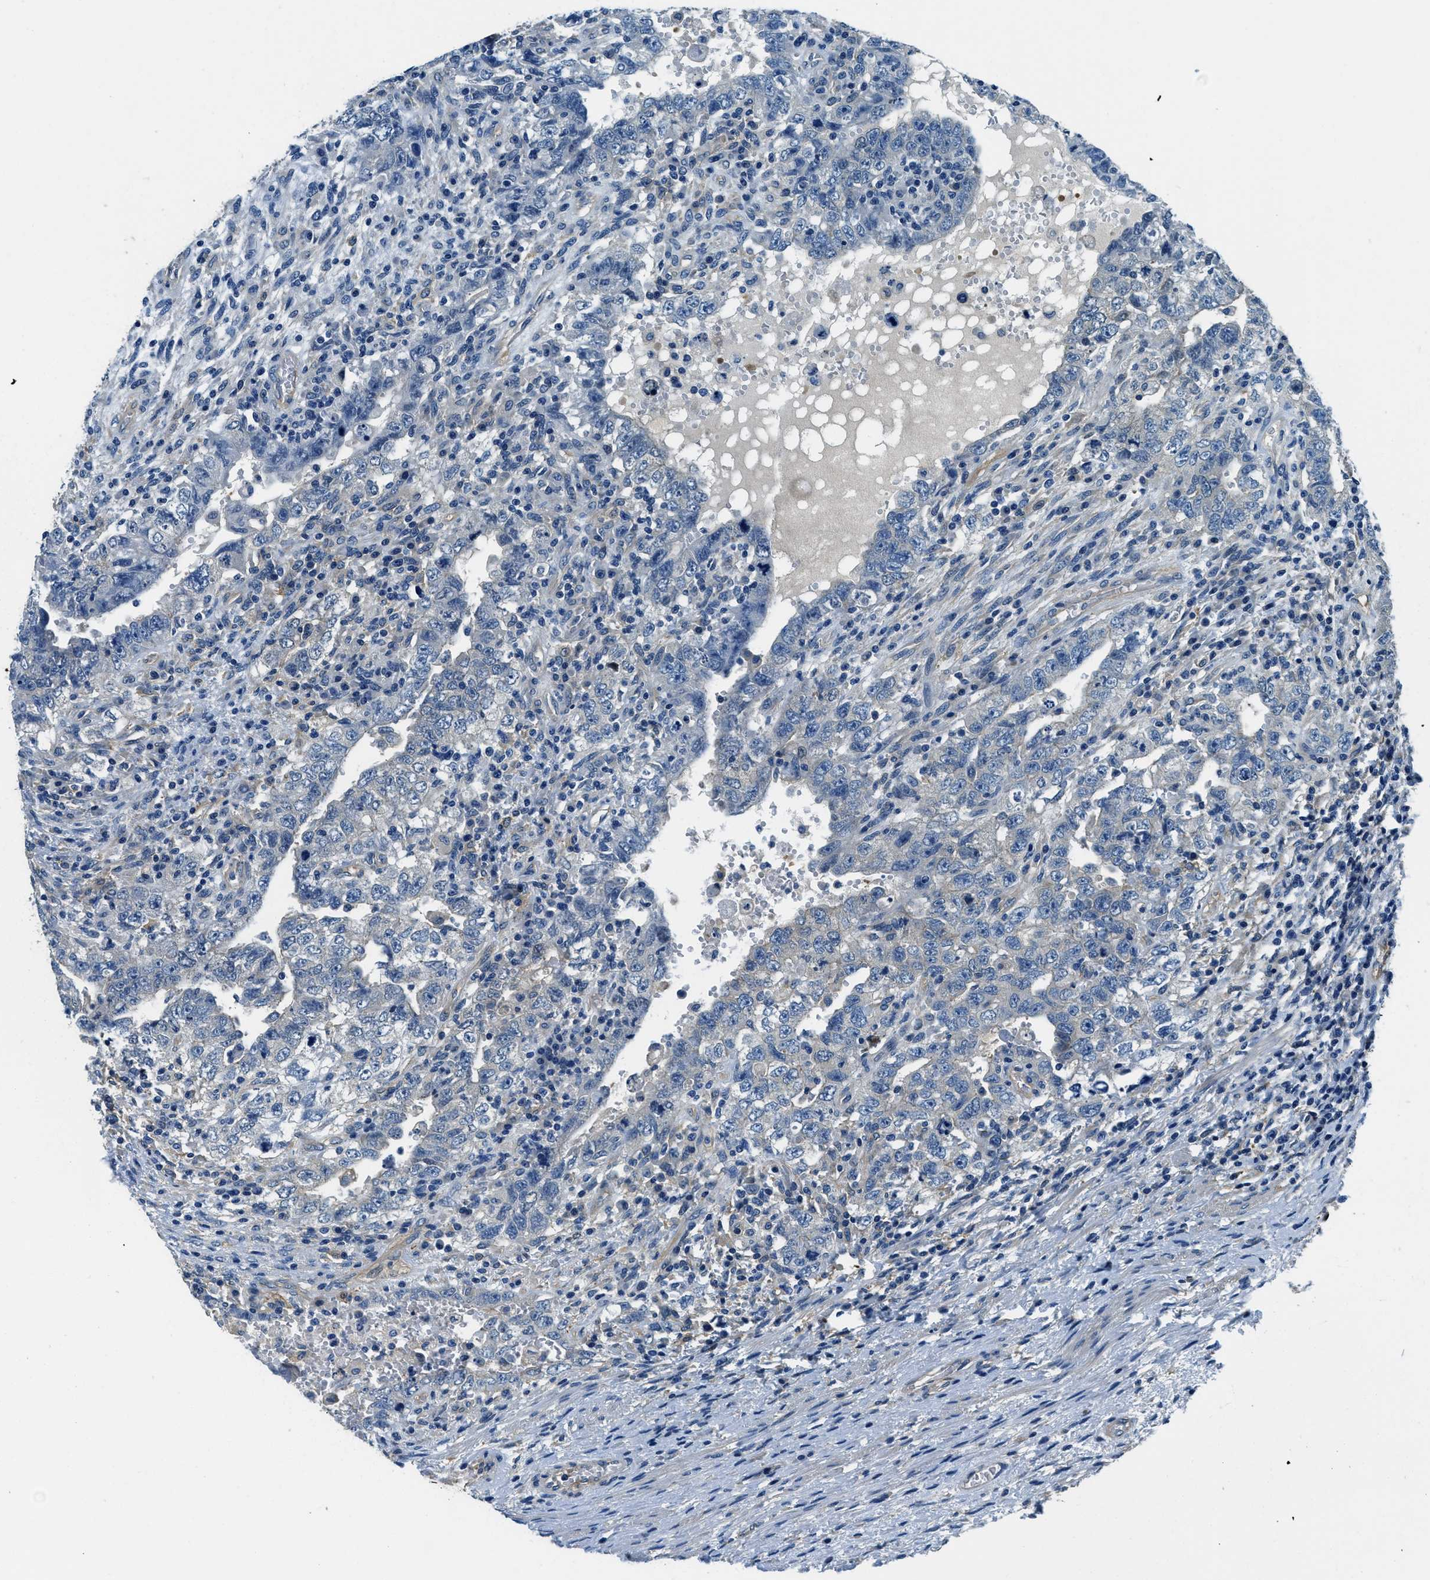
{"staining": {"intensity": "weak", "quantity": "<25%", "location": "cytoplasmic/membranous"}, "tissue": "testis cancer", "cell_type": "Tumor cells", "image_type": "cancer", "snomed": [{"axis": "morphology", "description": "Carcinoma, Embryonal, NOS"}, {"axis": "topography", "description": "Testis"}], "caption": "Testis cancer (embryonal carcinoma) was stained to show a protein in brown. There is no significant expression in tumor cells. (DAB IHC with hematoxylin counter stain).", "gene": "TWF1", "patient": {"sex": "male", "age": 26}}